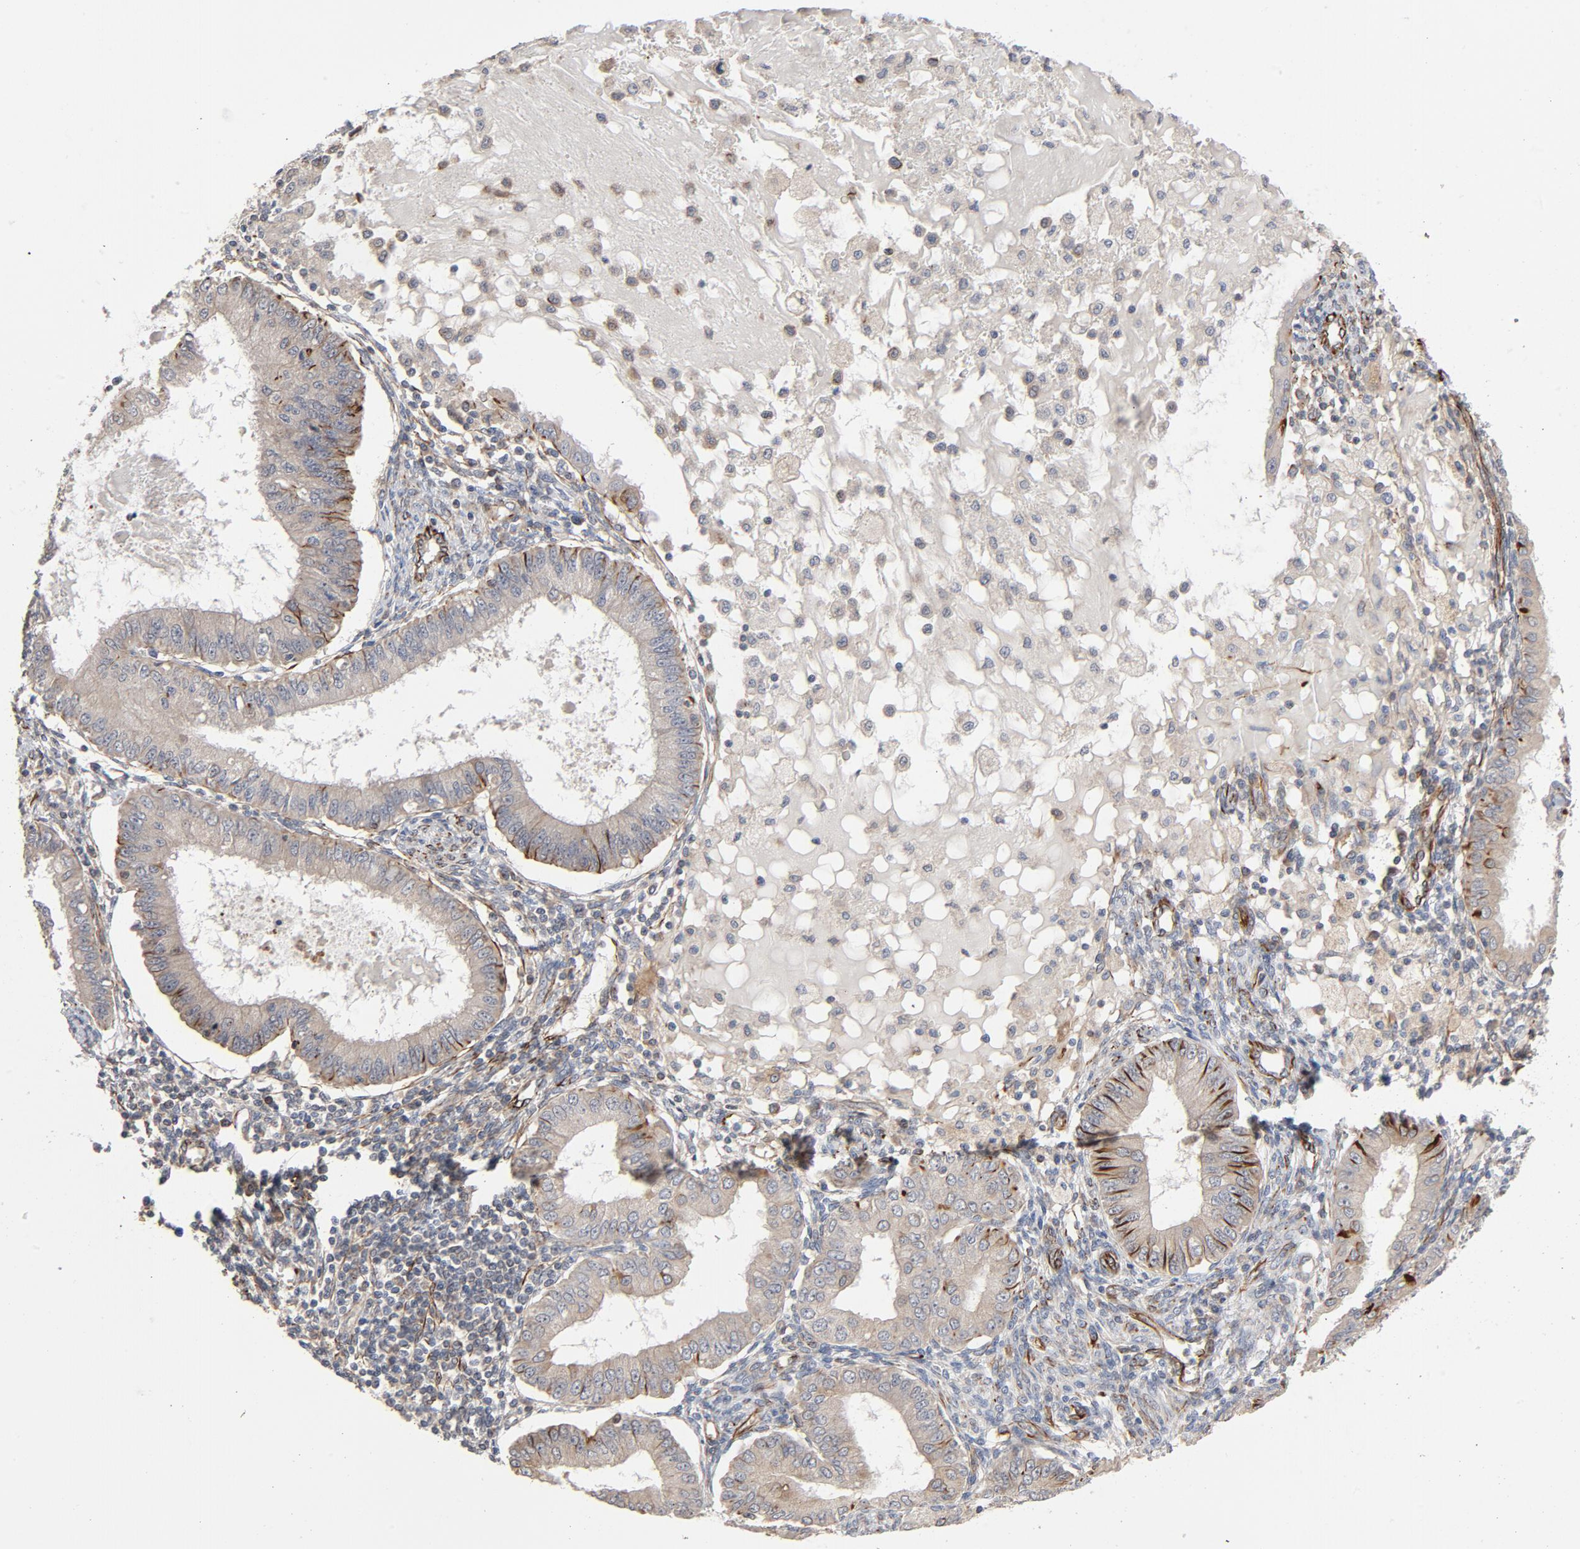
{"staining": {"intensity": "moderate", "quantity": ">75%", "location": "cytoplasmic/membranous"}, "tissue": "endometrial cancer", "cell_type": "Tumor cells", "image_type": "cancer", "snomed": [{"axis": "morphology", "description": "Adenocarcinoma, NOS"}, {"axis": "topography", "description": "Endometrium"}], "caption": "Protein staining exhibits moderate cytoplasmic/membranous positivity in approximately >75% of tumor cells in endometrial cancer (adenocarcinoma).", "gene": "FAM118A", "patient": {"sex": "female", "age": 76}}